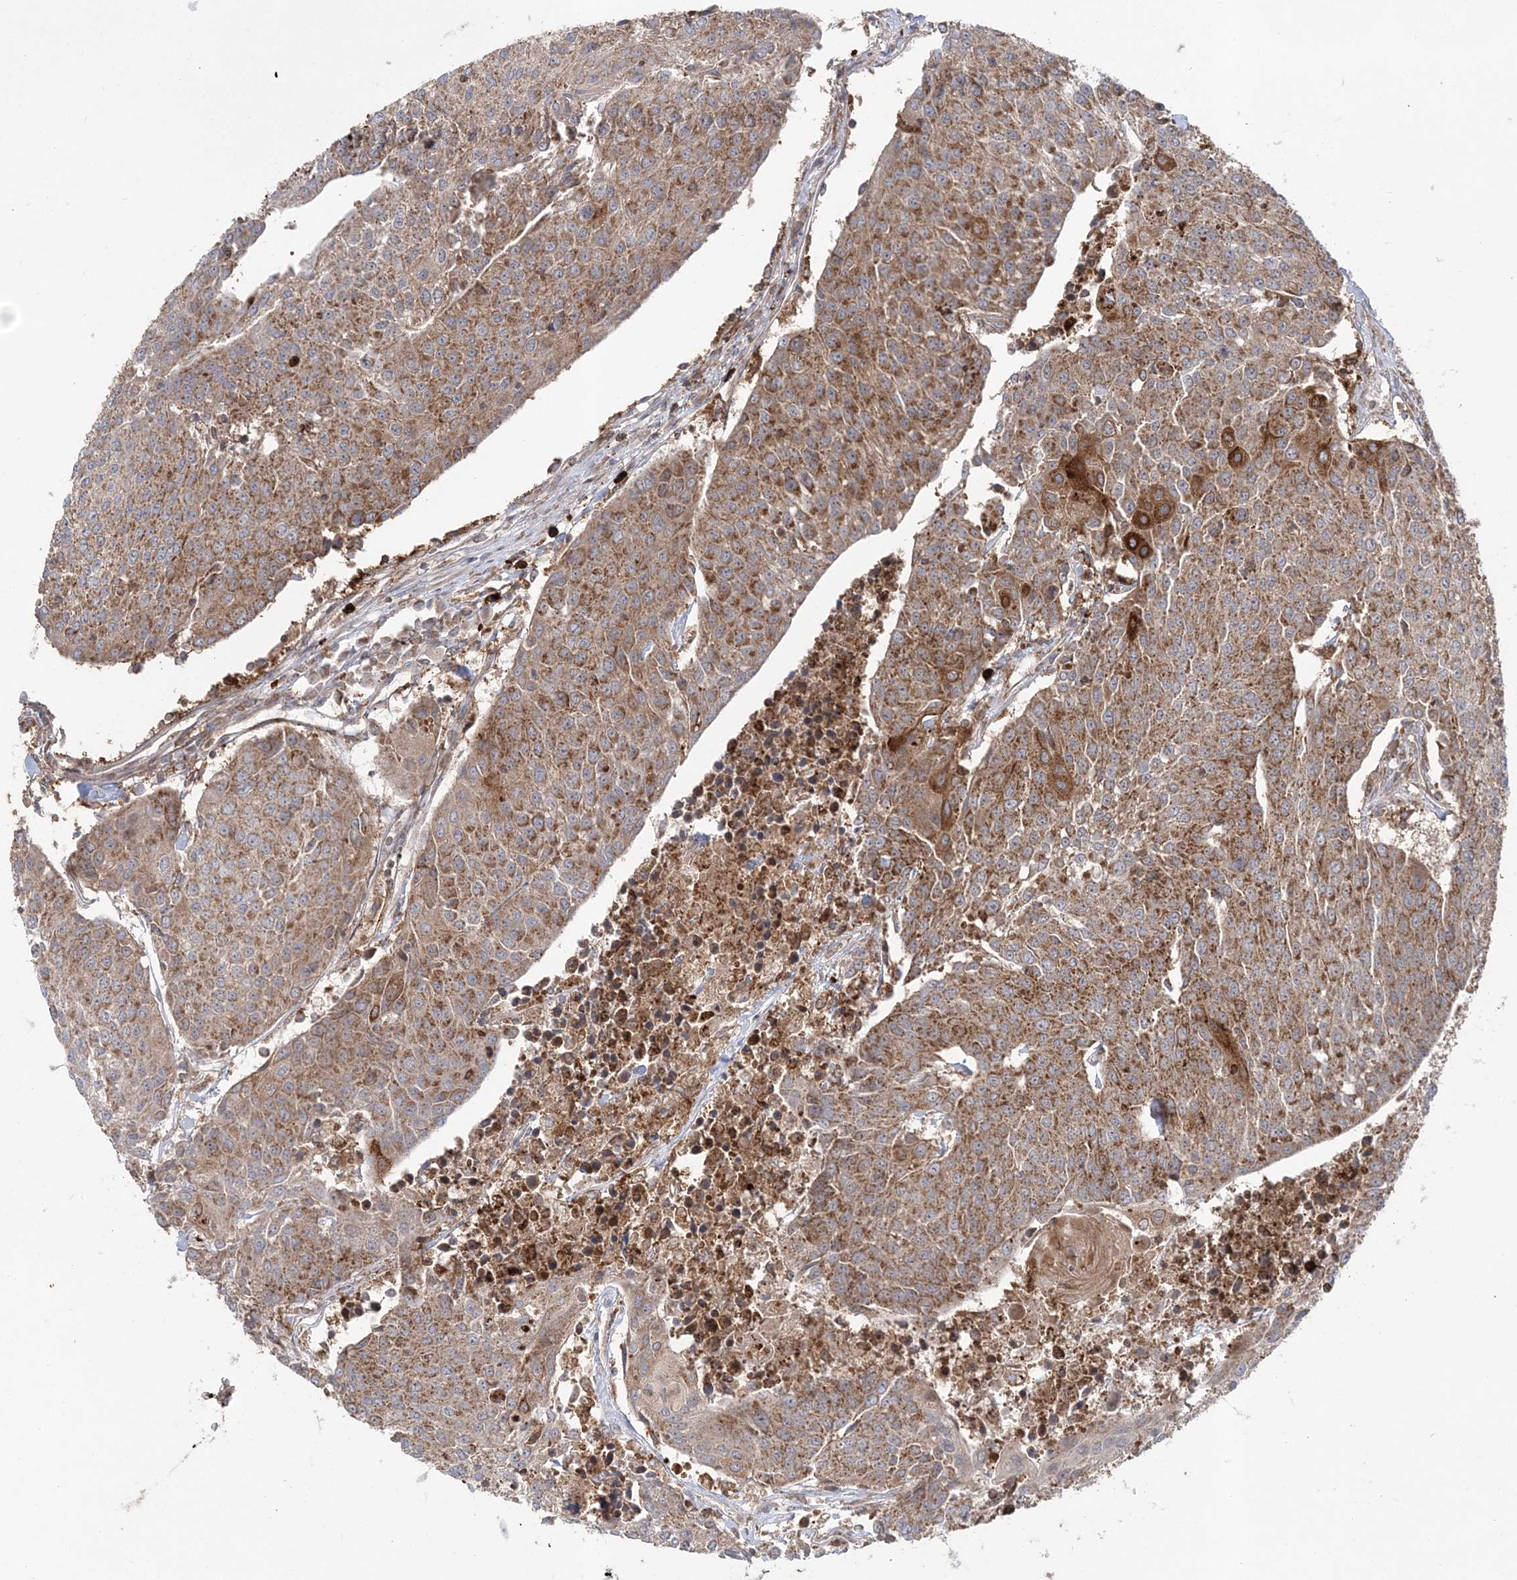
{"staining": {"intensity": "moderate", "quantity": ">75%", "location": "cytoplasmic/membranous"}, "tissue": "urothelial cancer", "cell_type": "Tumor cells", "image_type": "cancer", "snomed": [{"axis": "morphology", "description": "Urothelial carcinoma, High grade"}, {"axis": "topography", "description": "Urinary bladder"}], "caption": "Immunohistochemistry image of high-grade urothelial carcinoma stained for a protein (brown), which demonstrates medium levels of moderate cytoplasmic/membranous staining in about >75% of tumor cells.", "gene": "LRPPRC", "patient": {"sex": "female", "age": 85}}